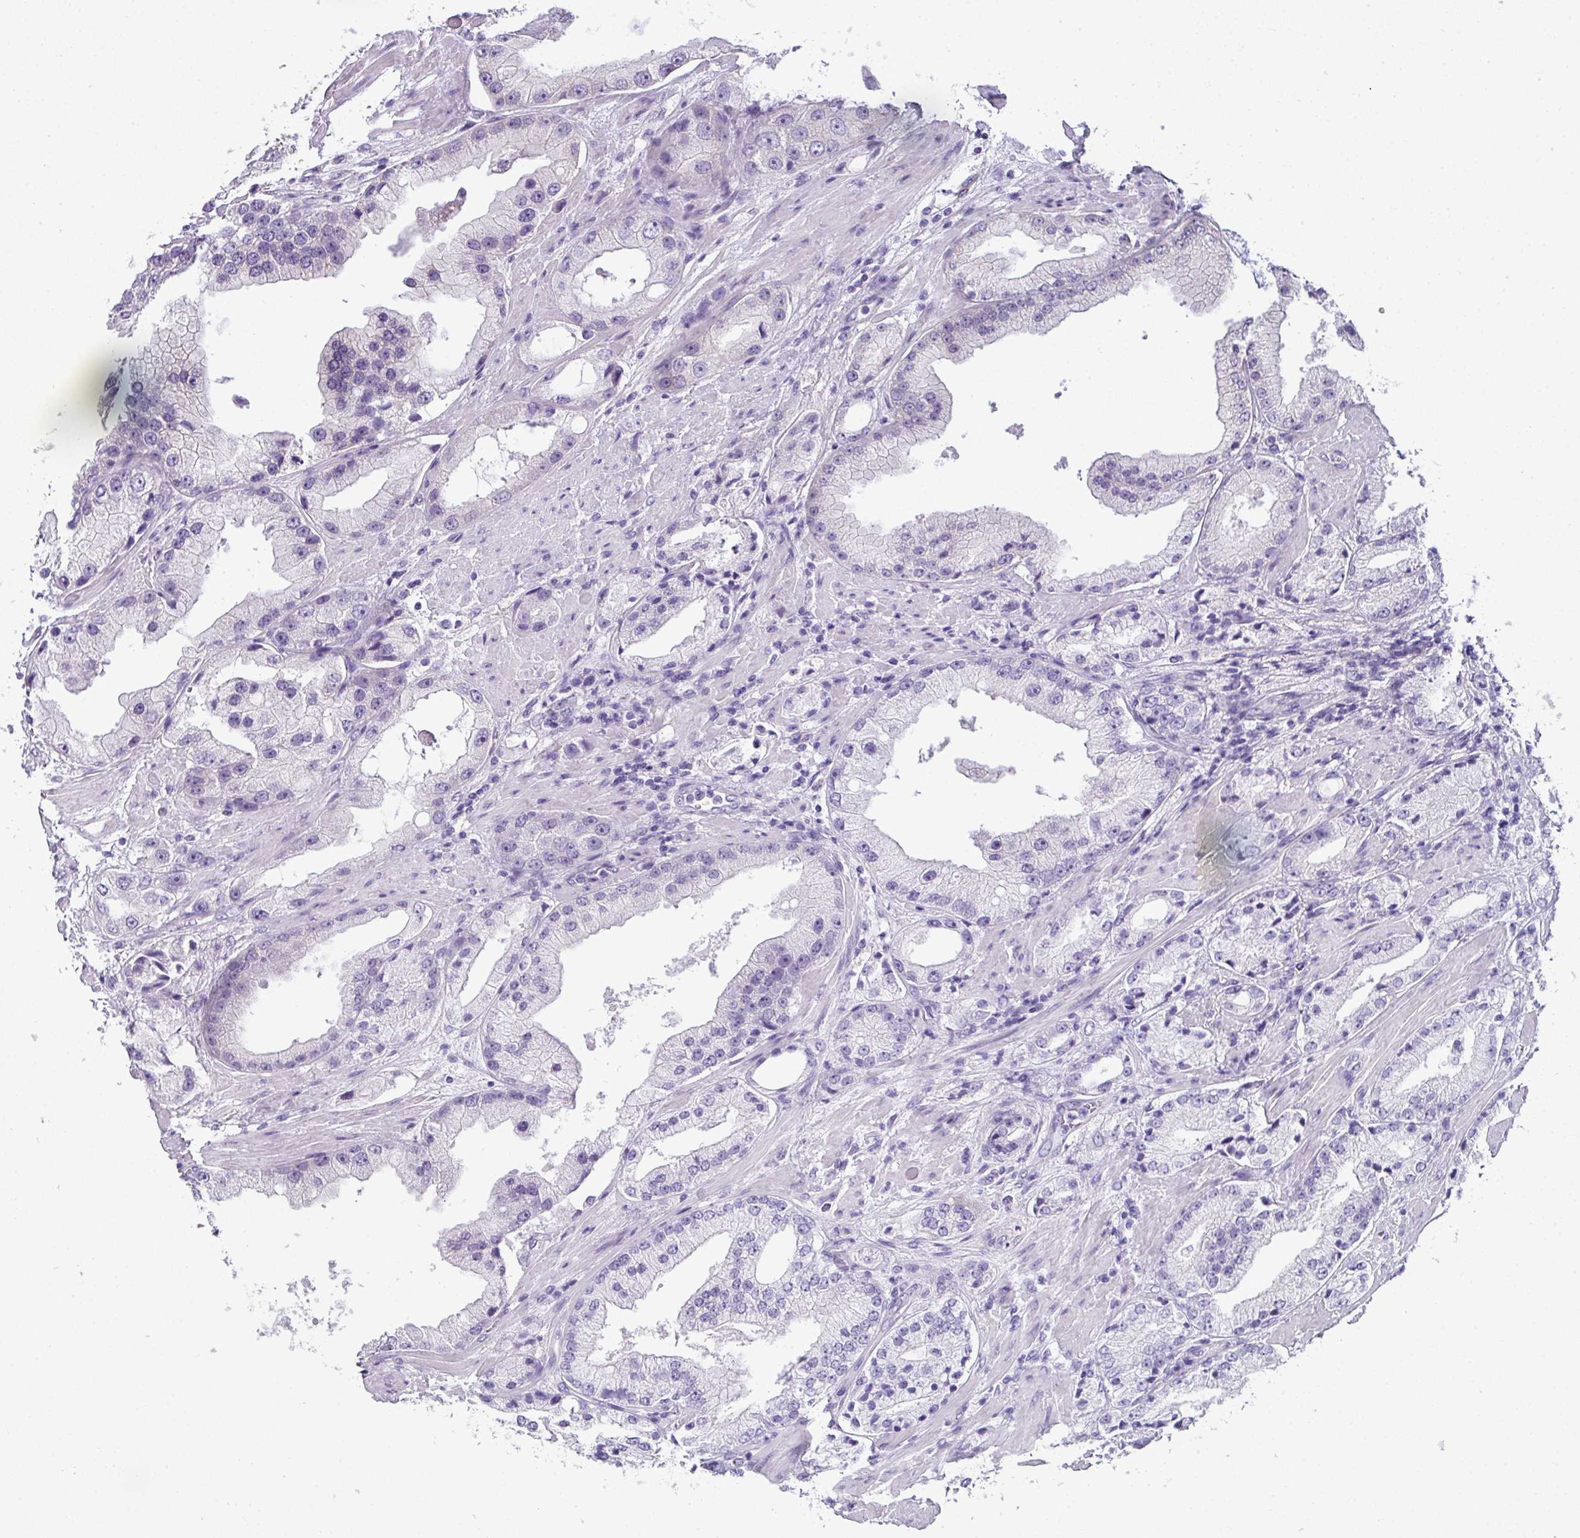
{"staining": {"intensity": "negative", "quantity": "none", "location": "none"}, "tissue": "prostate cancer", "cell_type": "Tumor cells", "image_type": "cancer", "snomed": [{"axis": "morphology", "description": "Adenocarcinoma, Low grade"}, {"axis": "topography", "description": "Prostate"}], "caption": "The image reveals no staining of tumor cells in prostate low-grade adenocarcinoma.", "gene": "PALS2", "patient": {"sex": "male", "age": 67}}